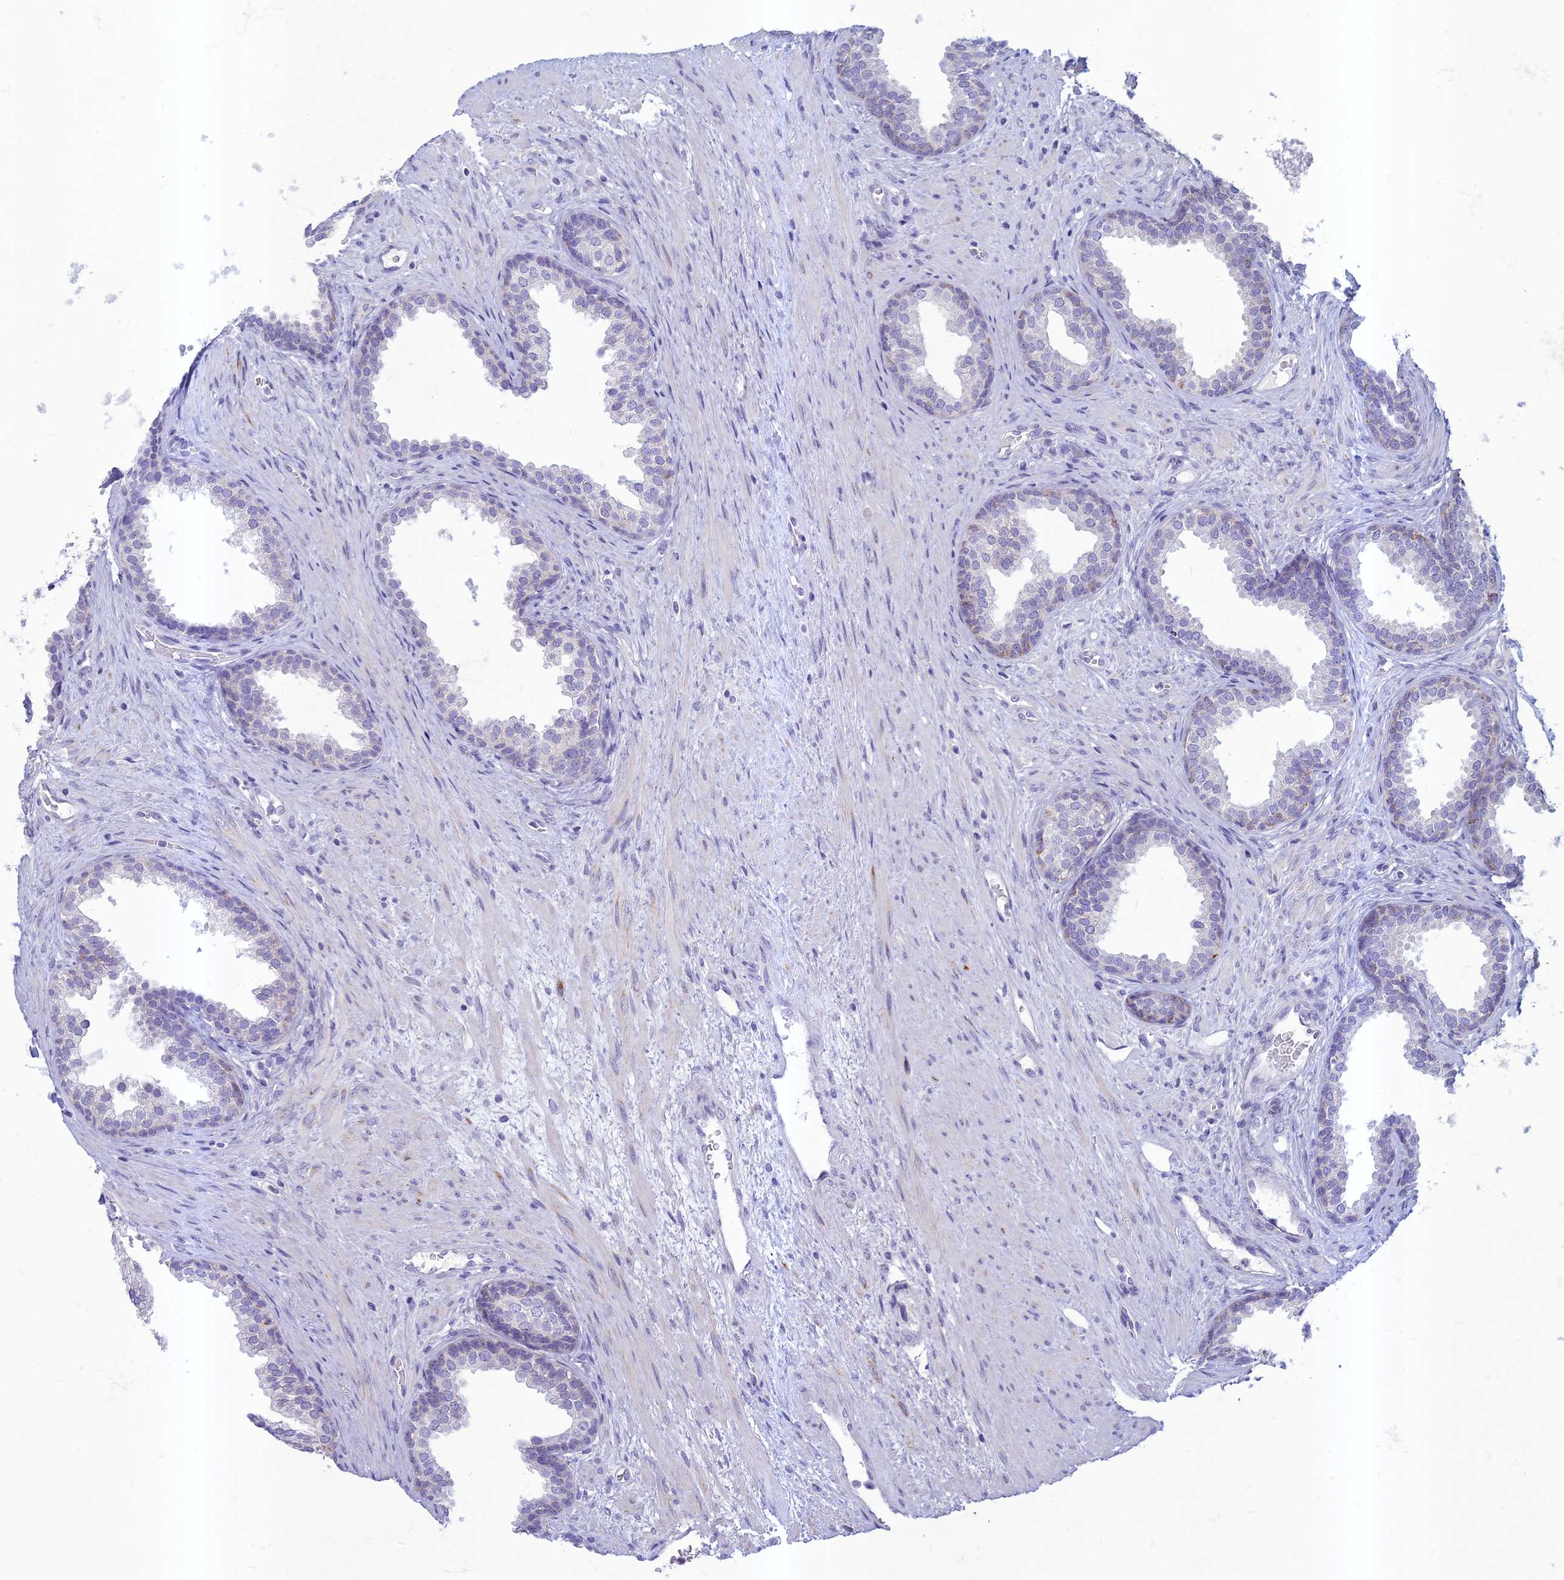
{"staining": {"intensity": "negative", "quantity": "none", "location": "none"}, "tissue": "prostate", "cell_type": "Glandular cells", "image_type": "normal", "snomed": [{"axis": "morphology", "description": "Normal tissue, NOS"}, {"axis": "topography", "description": "Prostate"}], "caption": "Immunohistochemical staining of benign prostate exhibits no significant expression in glandular cells.", "gene": "HIGD1A", "patient": {"sex": "male", "age": 76}}